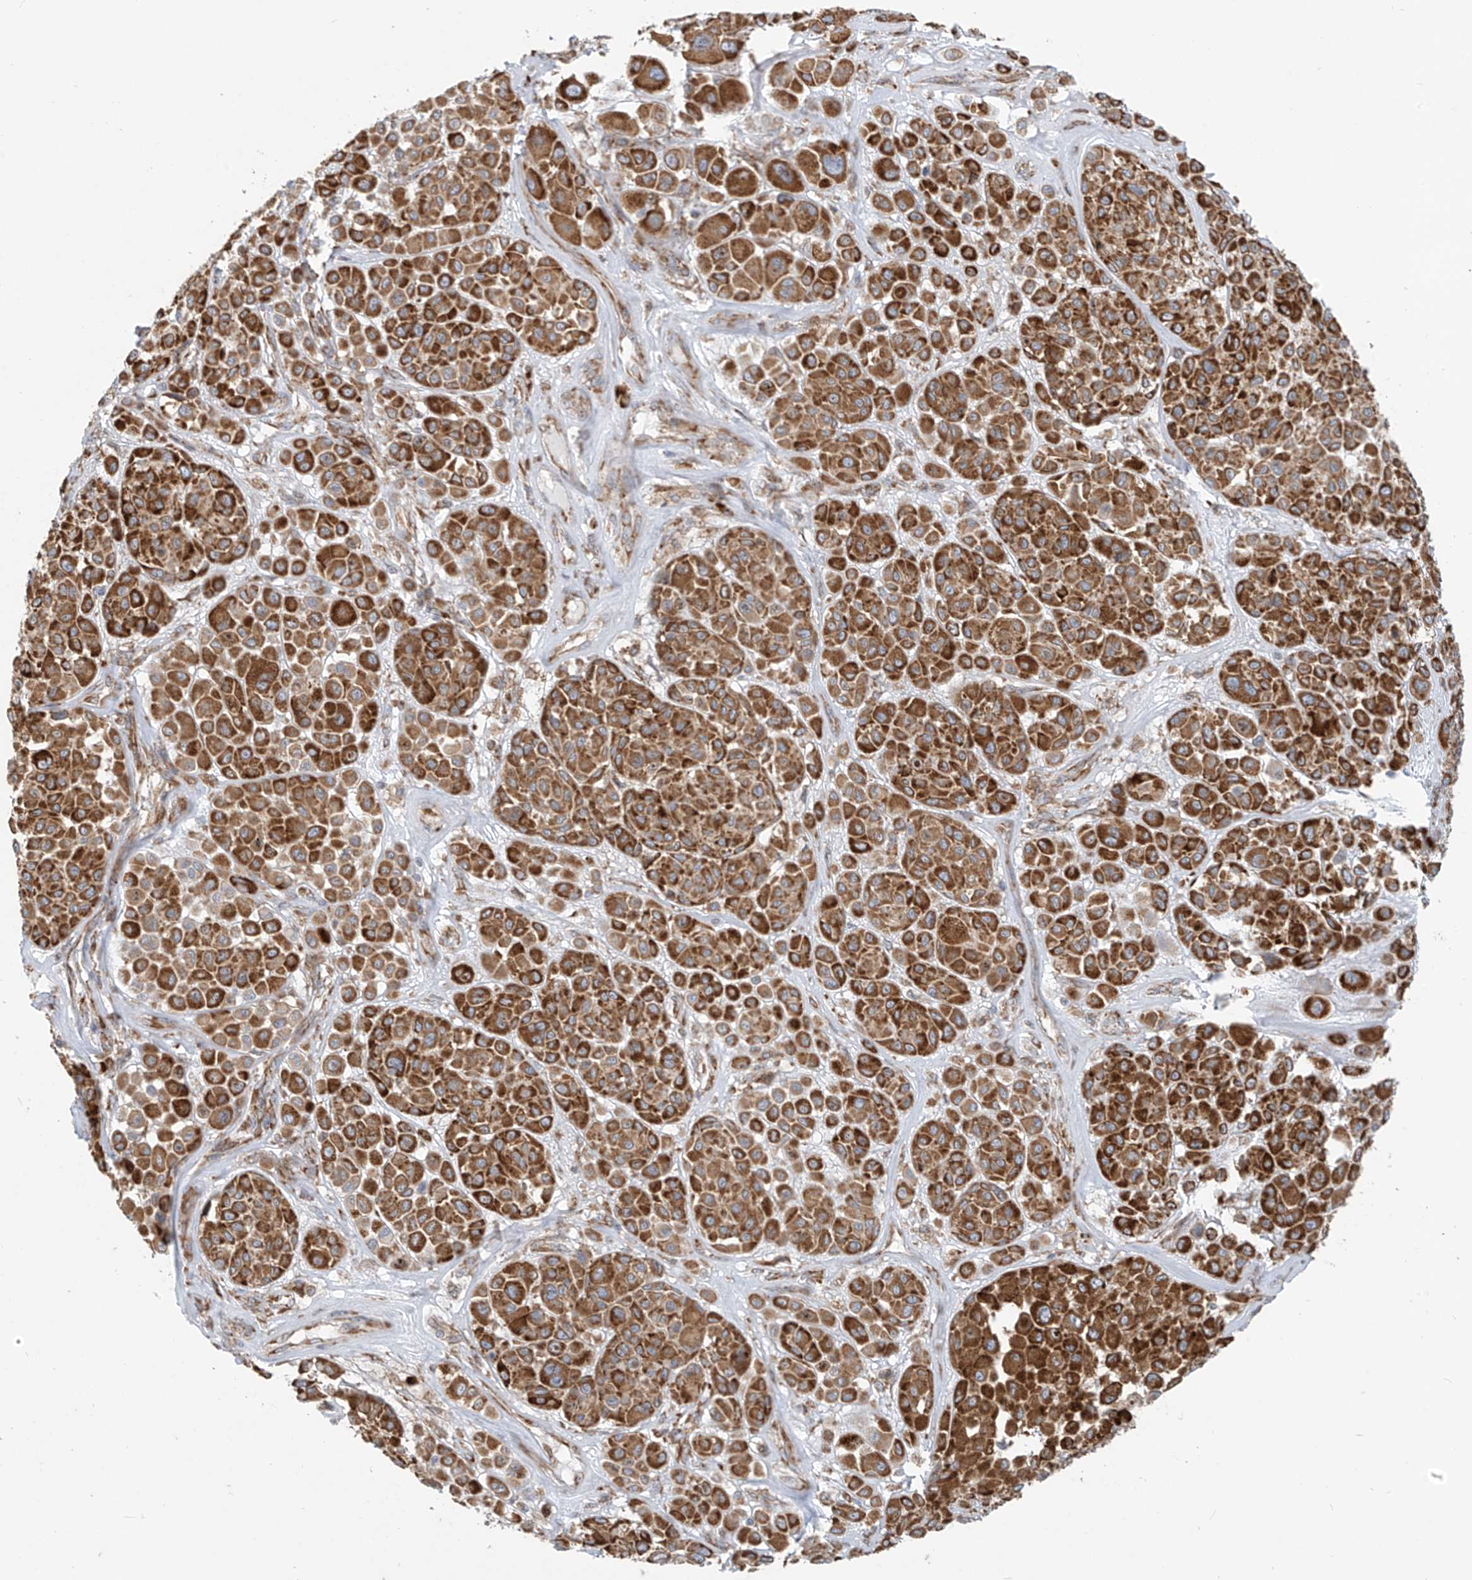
{"staining": {"intensity": "strong", "quantity": ">75%", "location": "cytoplasmic/membranous"}, "tissue": "melanoma", "cell_type": "Tumor cells", "image_type": "cancer", "snomed": [{"axis": "morphology", "description": "Malignant melanoma, Metastatic site"}, {"axis": "topography", "description": "Soft tissue"}], "caption": "The histopathology image demonstrates immunohistochemical staining of malignant melanoma (metastatic site). There is strong cytoplasmic/membranous staining is present in about >75% of tumor cells.", "gene": "KATNIP", "patient": {"sex": "male", "age": 41}}